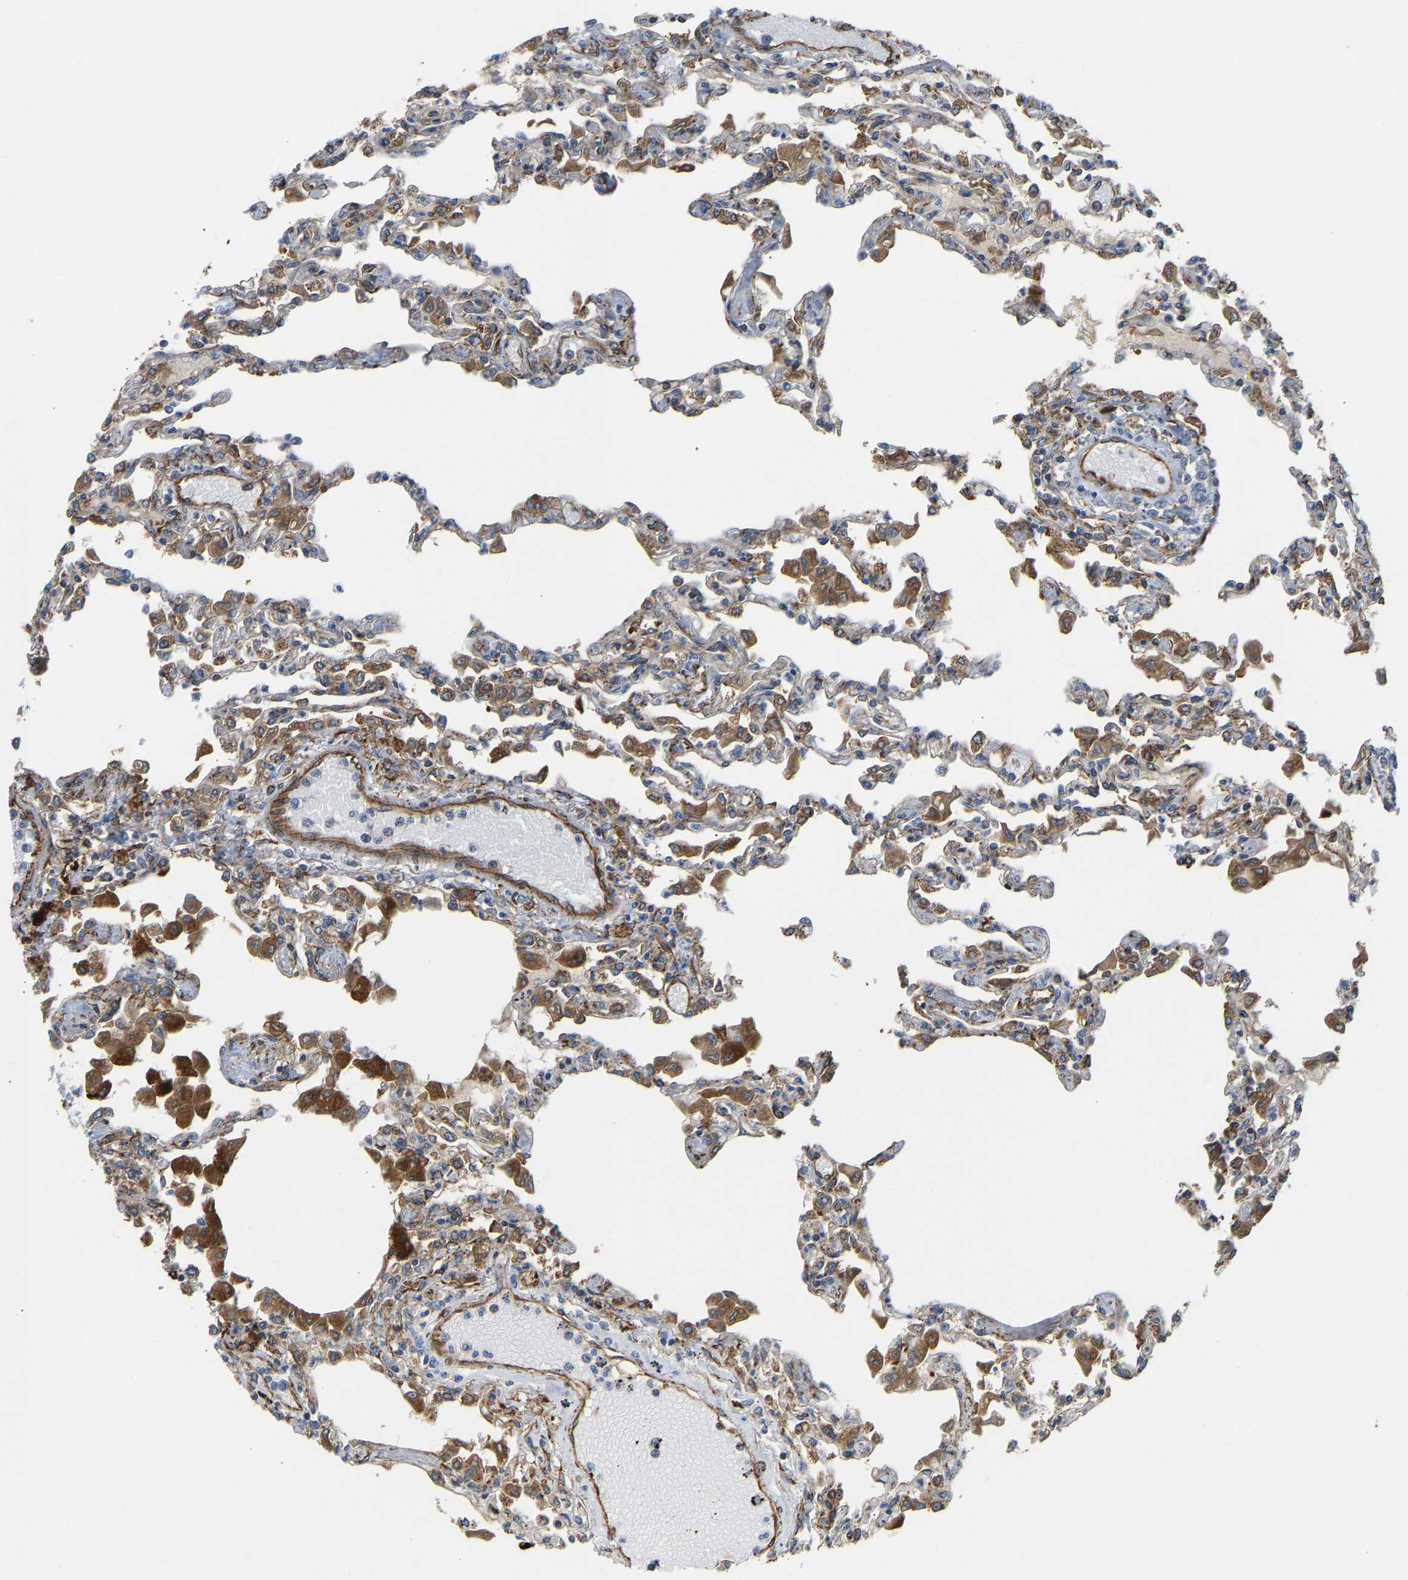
{"staining": {"intensity": "moderate", "quantity": ">75%", "location": "cytoplasmic/membranous"}, "tissue": "lung", "cell_type": "Alveolar cells", "image_type": "normal", "snomed": [{"axis": "morphology", "description": "Normal tissue, NOS"}, {"axis": "topography", "description": "Bronchus"}, {"axis": "topography", "description": "Lung"}], "caption": "Lung stained with a brown dye reveals moderate cytoplasmic/membranous positive expression in approximately >75% of alveolar cells.", "gene": "BEX3", "patient": {"sex": "female", "age": 49}}